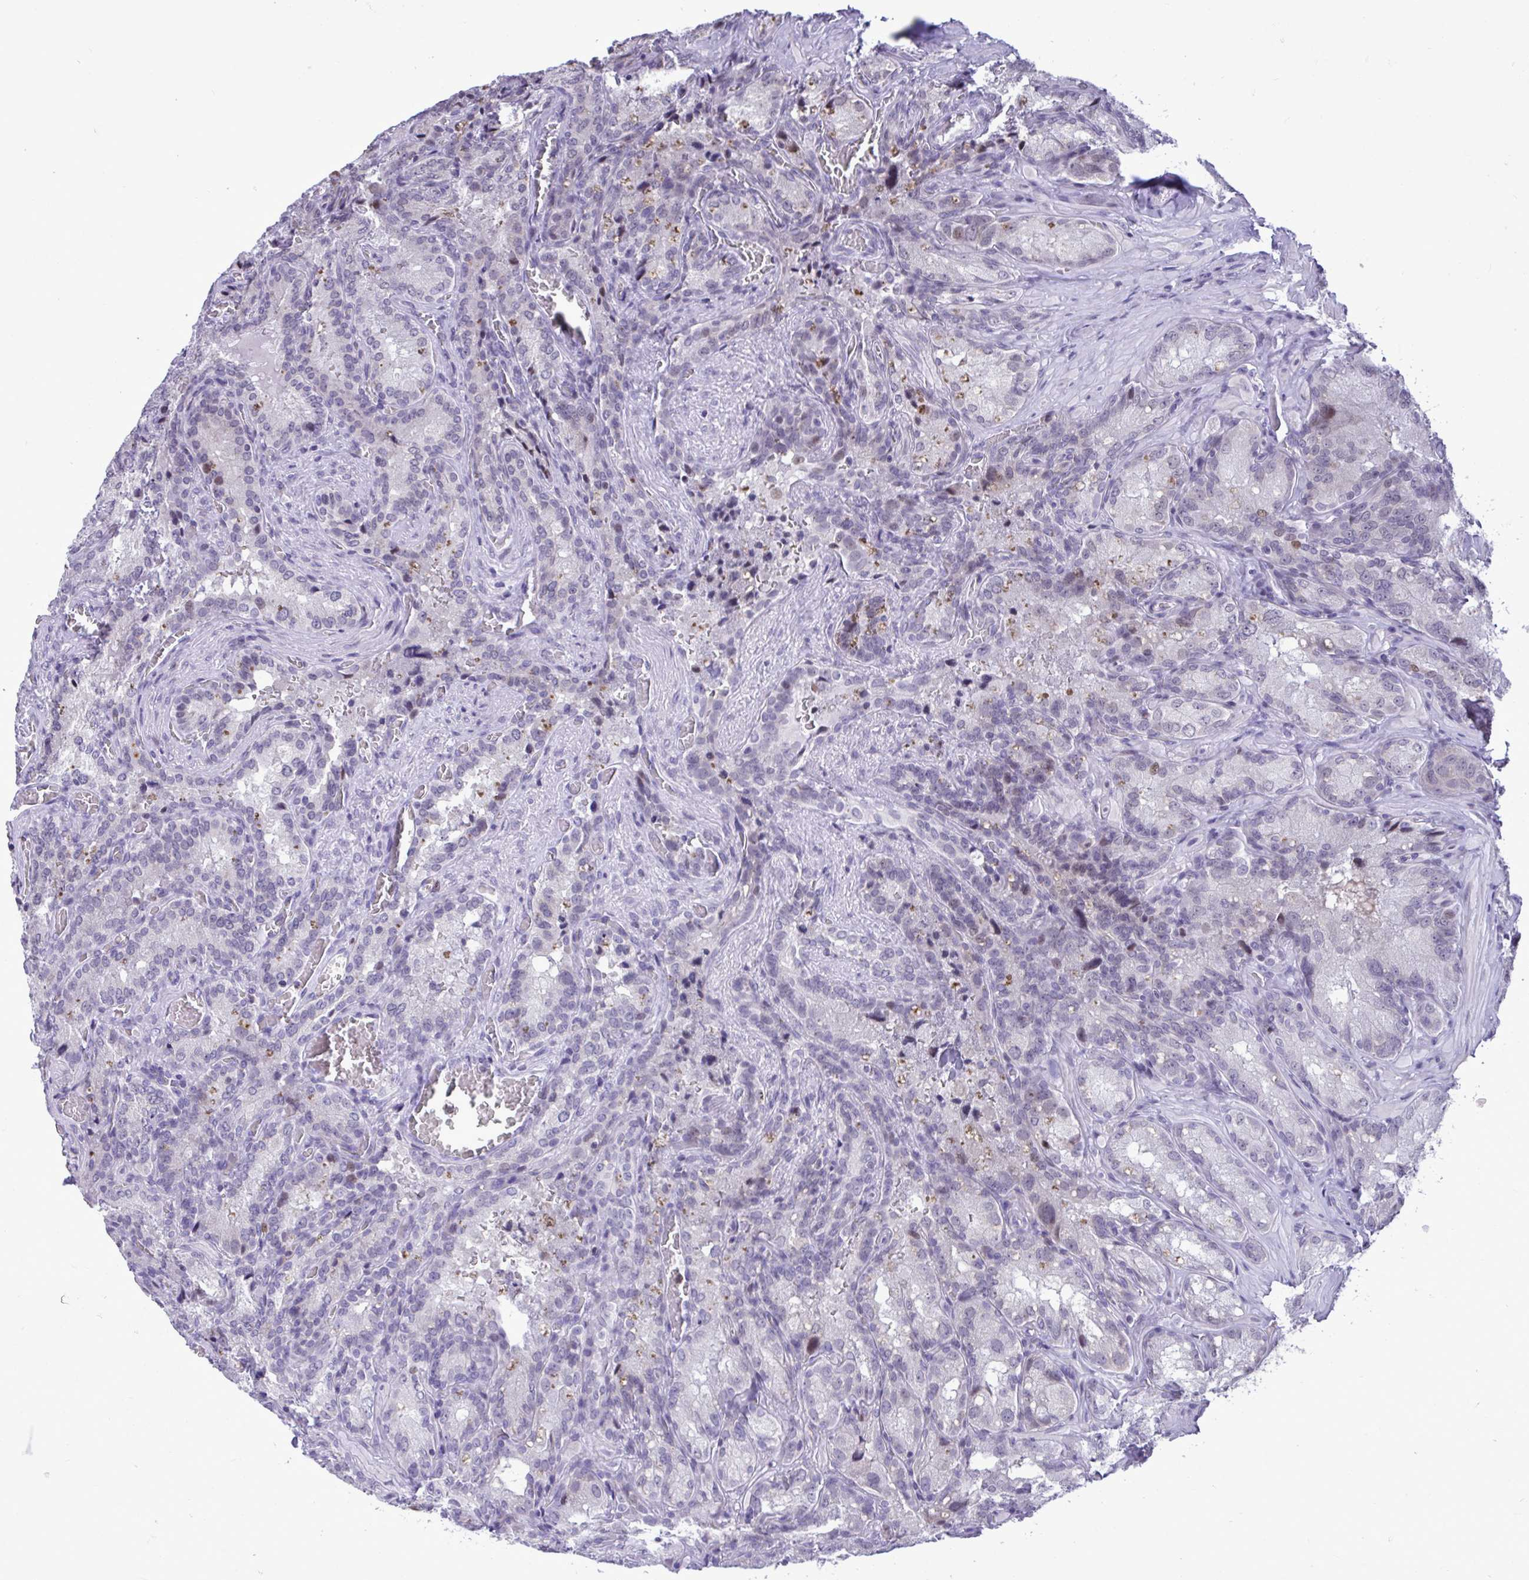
{"staining": {"intensity": "moderate", "quantity": "<25%", "location": "nuclear"}, "tissue": "seminal vesicle", "cell_type": "Glandular cells", "image_type": "normal", "snomed": [{"axis": "morphology", "description": "Normal tissue, NOS"}, {"axis": "topography", "description": "Seminal veicle"}], "caption": "A brown stain highlights moderate nuclear positivity of a protein in glandular cells of normal human seminal vesicle.", "gene": "C1QL2", "patient": {"sex": "male", "age": 47}}